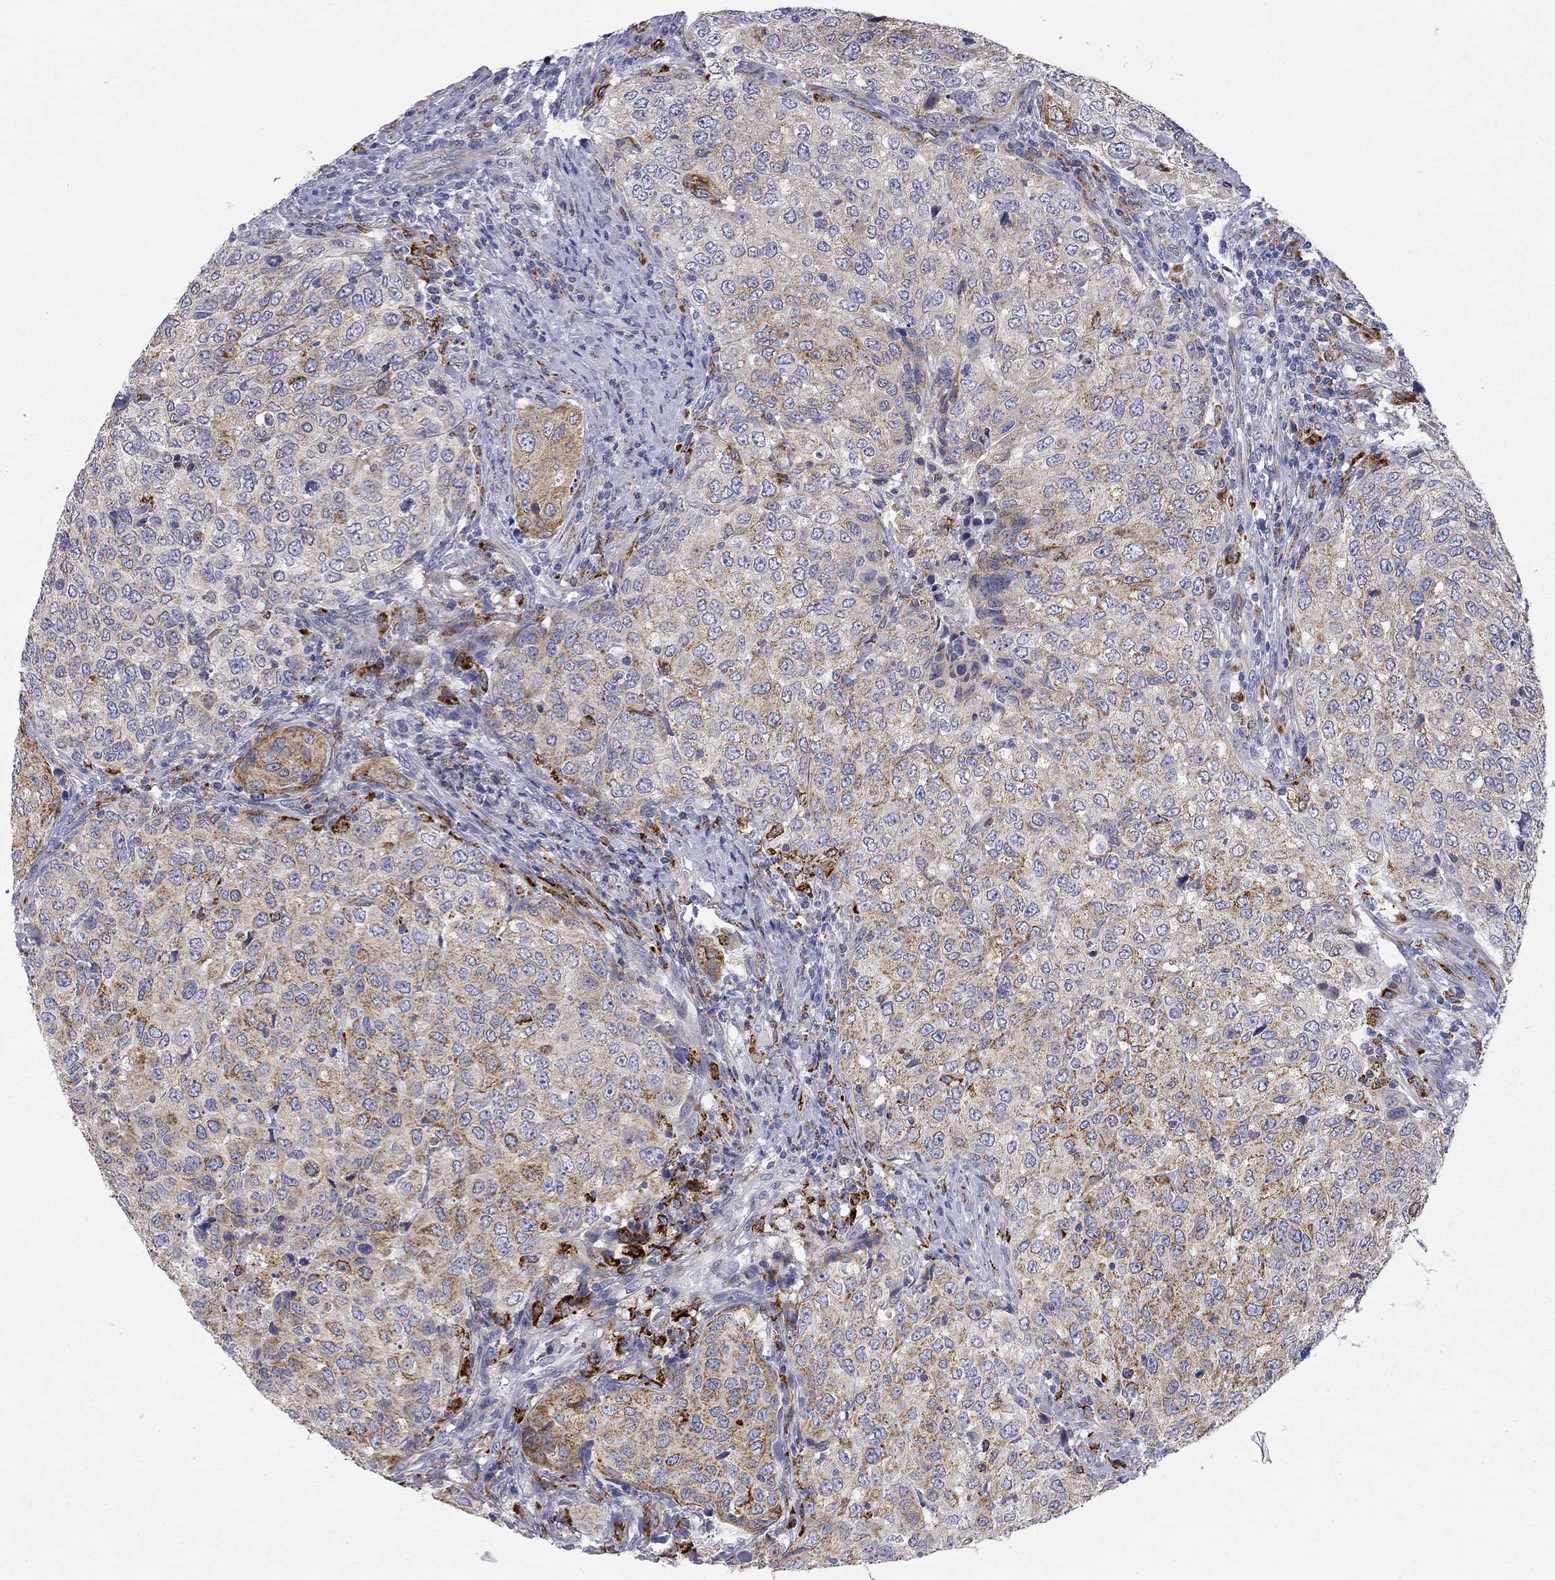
{"staining": {"intensity": "strong", "quantity": "<25%", "location": "cytoplasmic/membranous"}, "tissue": "urothelial cancer", "cell_type": "Tumor cells", "image_type": "cancer", "snomed": [{"axis": "morphology", "description": "Urothelial carcinoma, High grade"}, {"axis": "topography", "description": "Urinary bladder"}], "caption": "Protein analysis of urothelial cancer tissue reveals strong cytoplasmic/membranous expression in approximately <25% of tumor cells.", "gene": "ACSL1", "patient": {"sex": "female", "age": 78}}